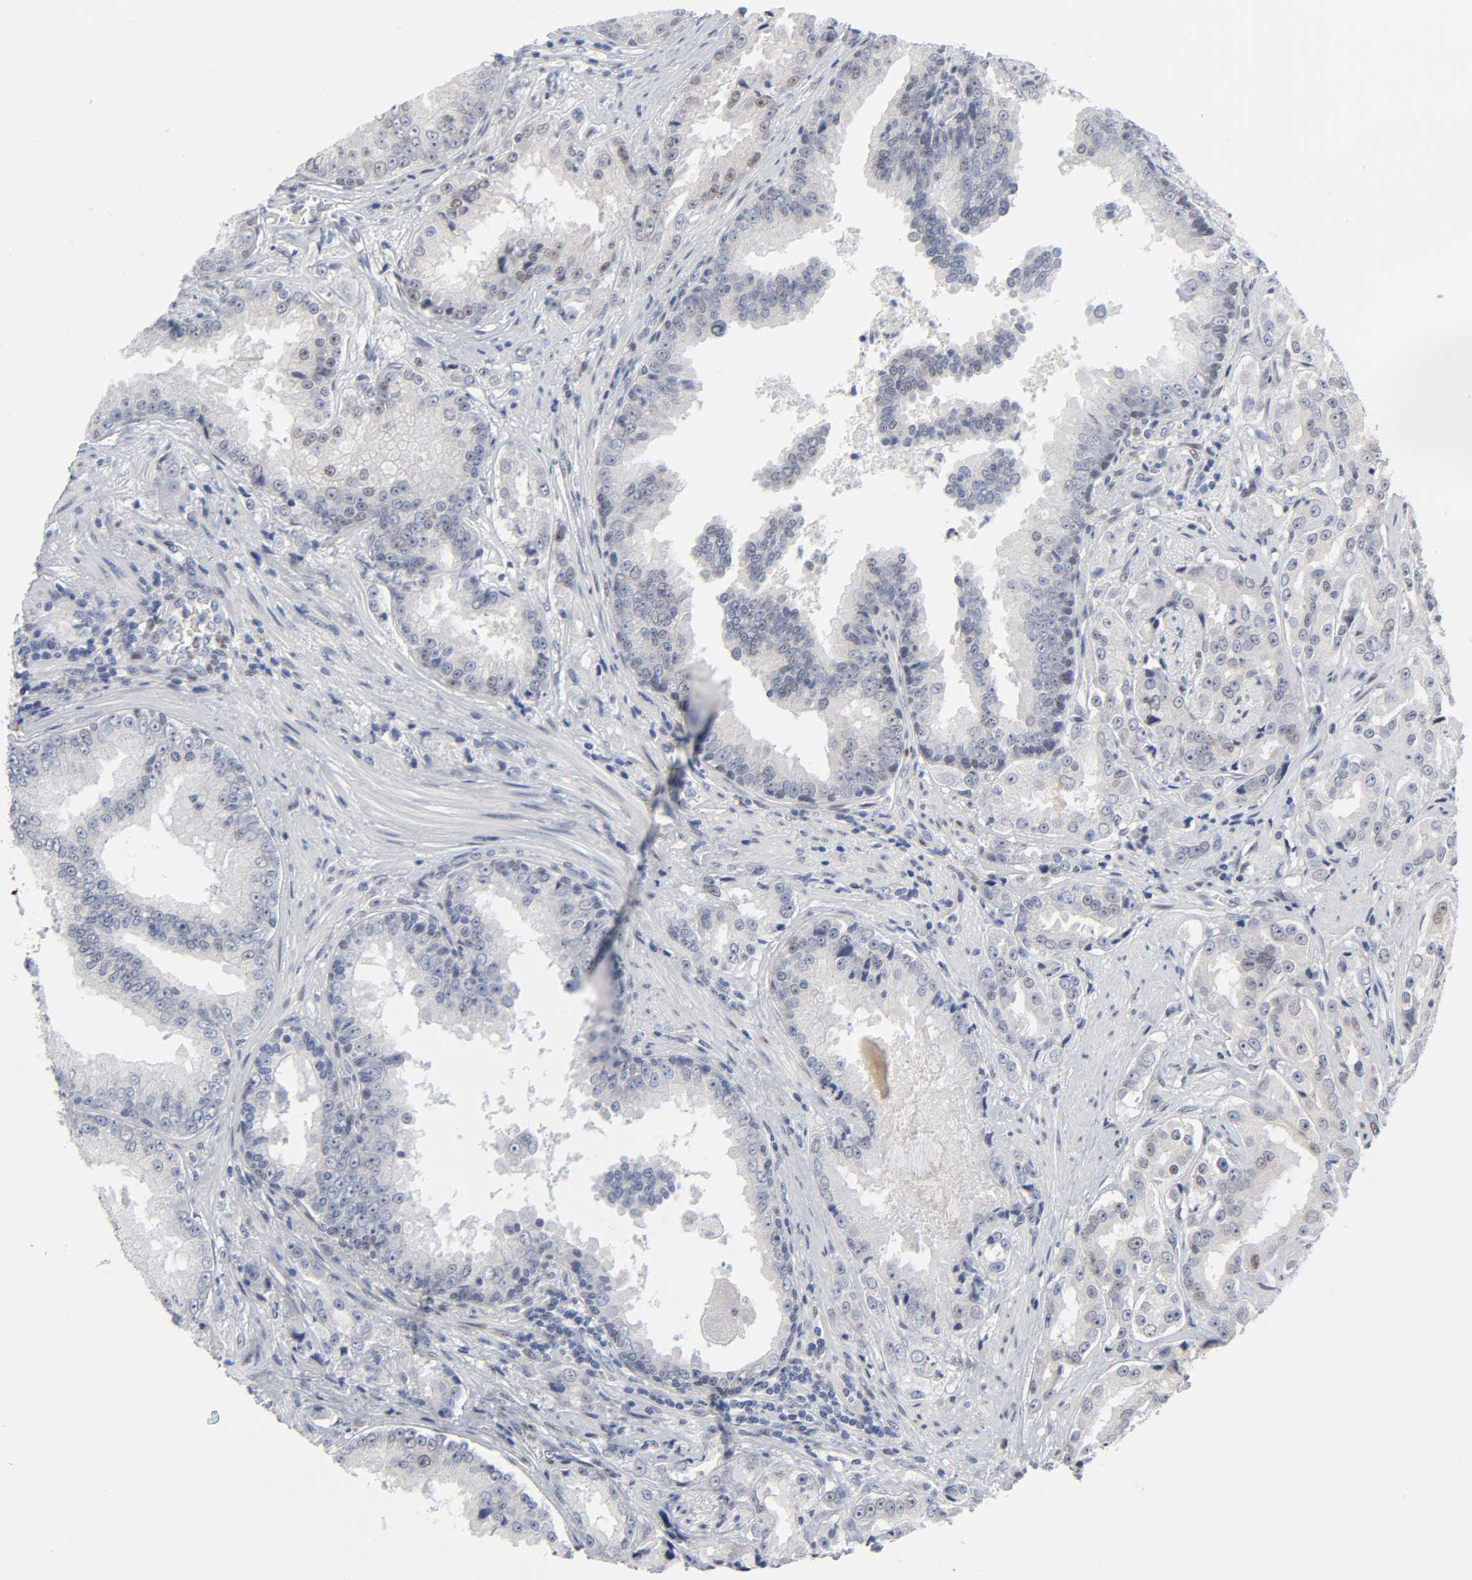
{"staining": {"intensity": "negative", "quantity": "none", "location": "none"}, "tissue": "prostate cancer", "cell_type": "Tumor cells", "image_type": "cancer", "snomed": [{"axis": "morphology", "description": "Adenocarcinoma, High grade"}, {"axis": "topography", "description": "Prostate"}], "caption": "Immunohistochemistry of human prostate high-grade adenocarcinoma exhibits no positivity in tumor cells. The staining was performed using DAB (3,3'-diaminobenzidine) to visualize the protein expression in brown, while the nuclei were stained in blue with hematoxylin (Magnification: 20x).", "gene": "SALL2", "patient": {"sex": "male", "age": 73}}